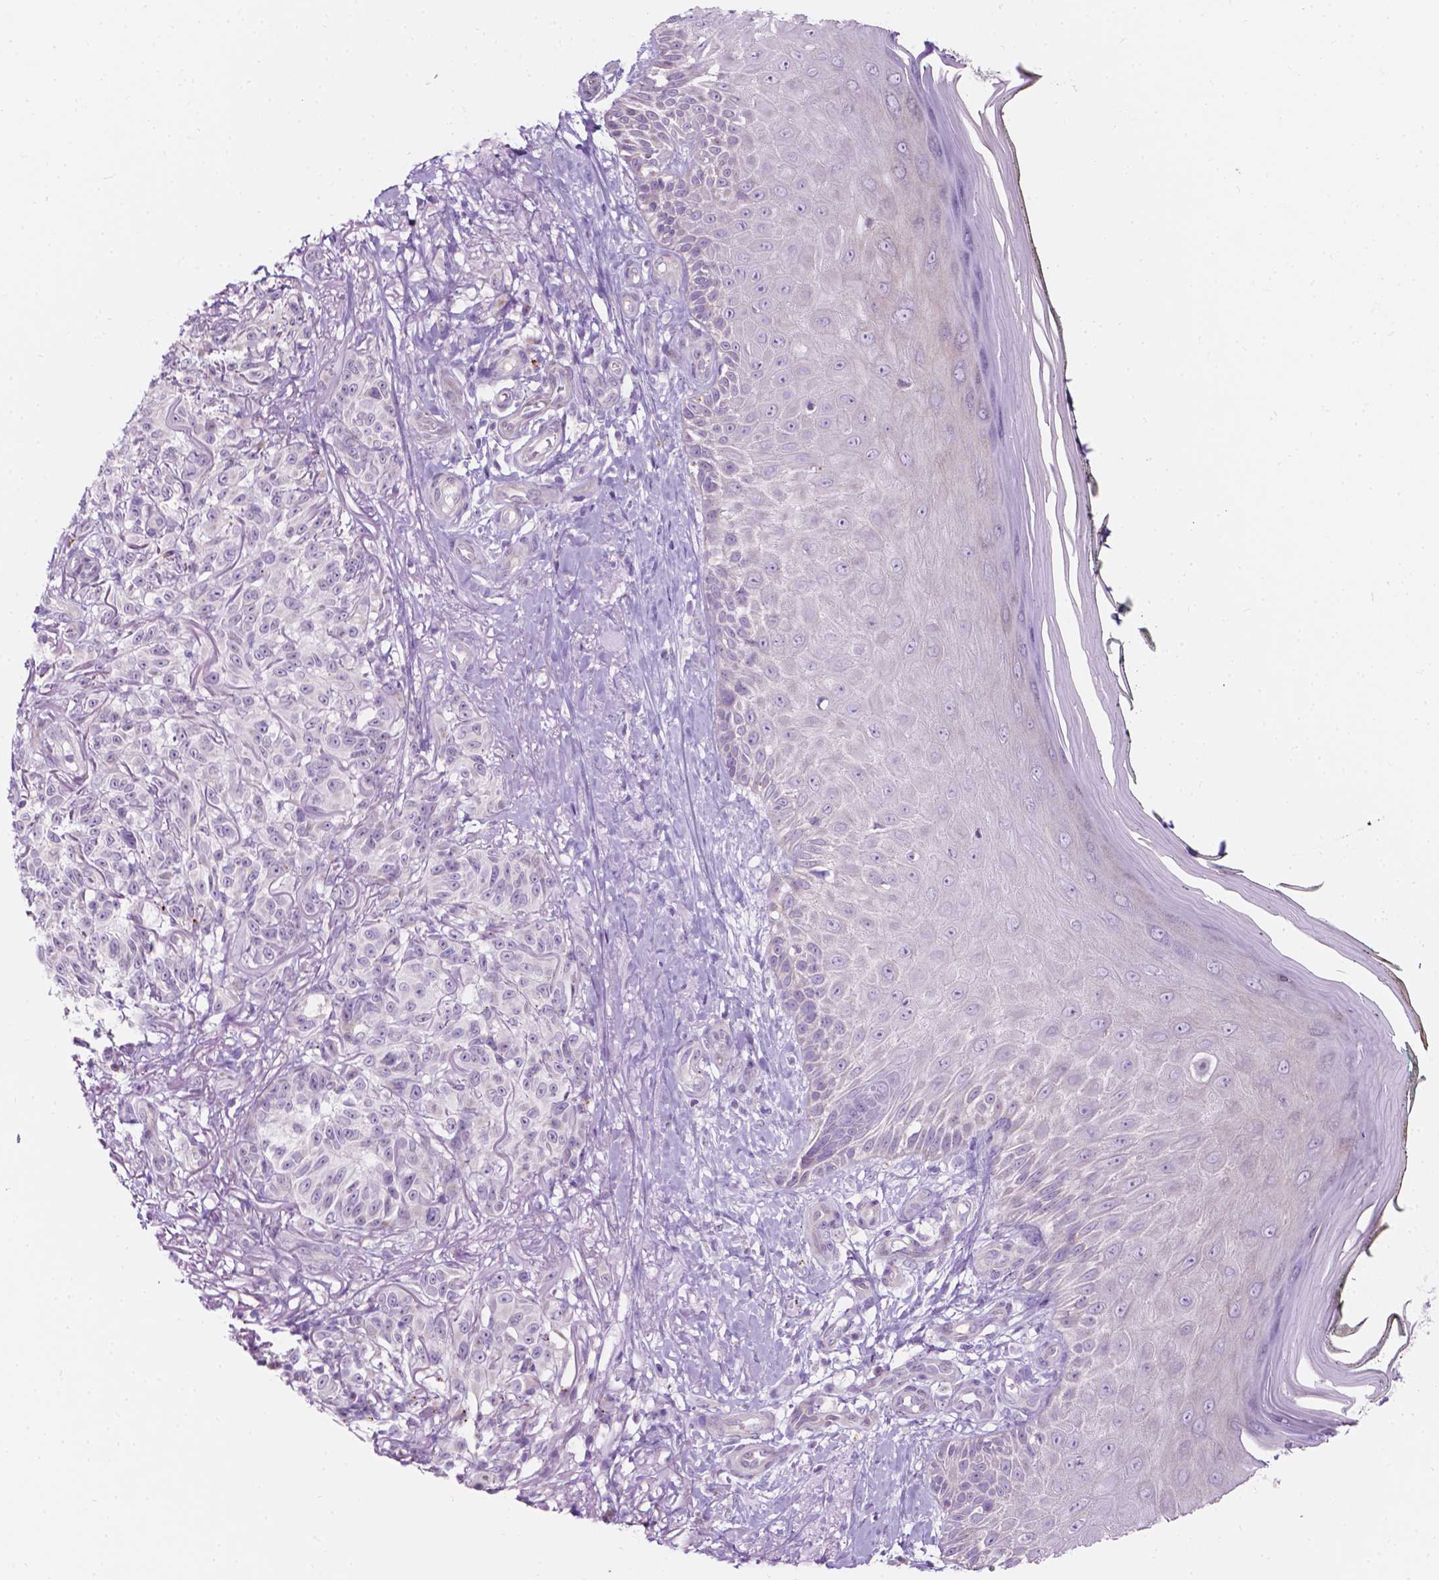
{"staining": {"intensity": "negative", "quantity": "none", "location": "none"}, "tissue": "melanoma", "cell_type": "Tumor cells", "image_type": "cancer", "snomed": [{"axis": "morphology", "description": "Malignant melanoma, NOS"}, {"axis": "topography", "description": "Skin"}], "caption": "Immunohistochemistry (IHC) of human melanoma demonstrates no expression in tumor cells.", "gene": "NOS1AP", "patient": {"sex": "female", "age": 85}}